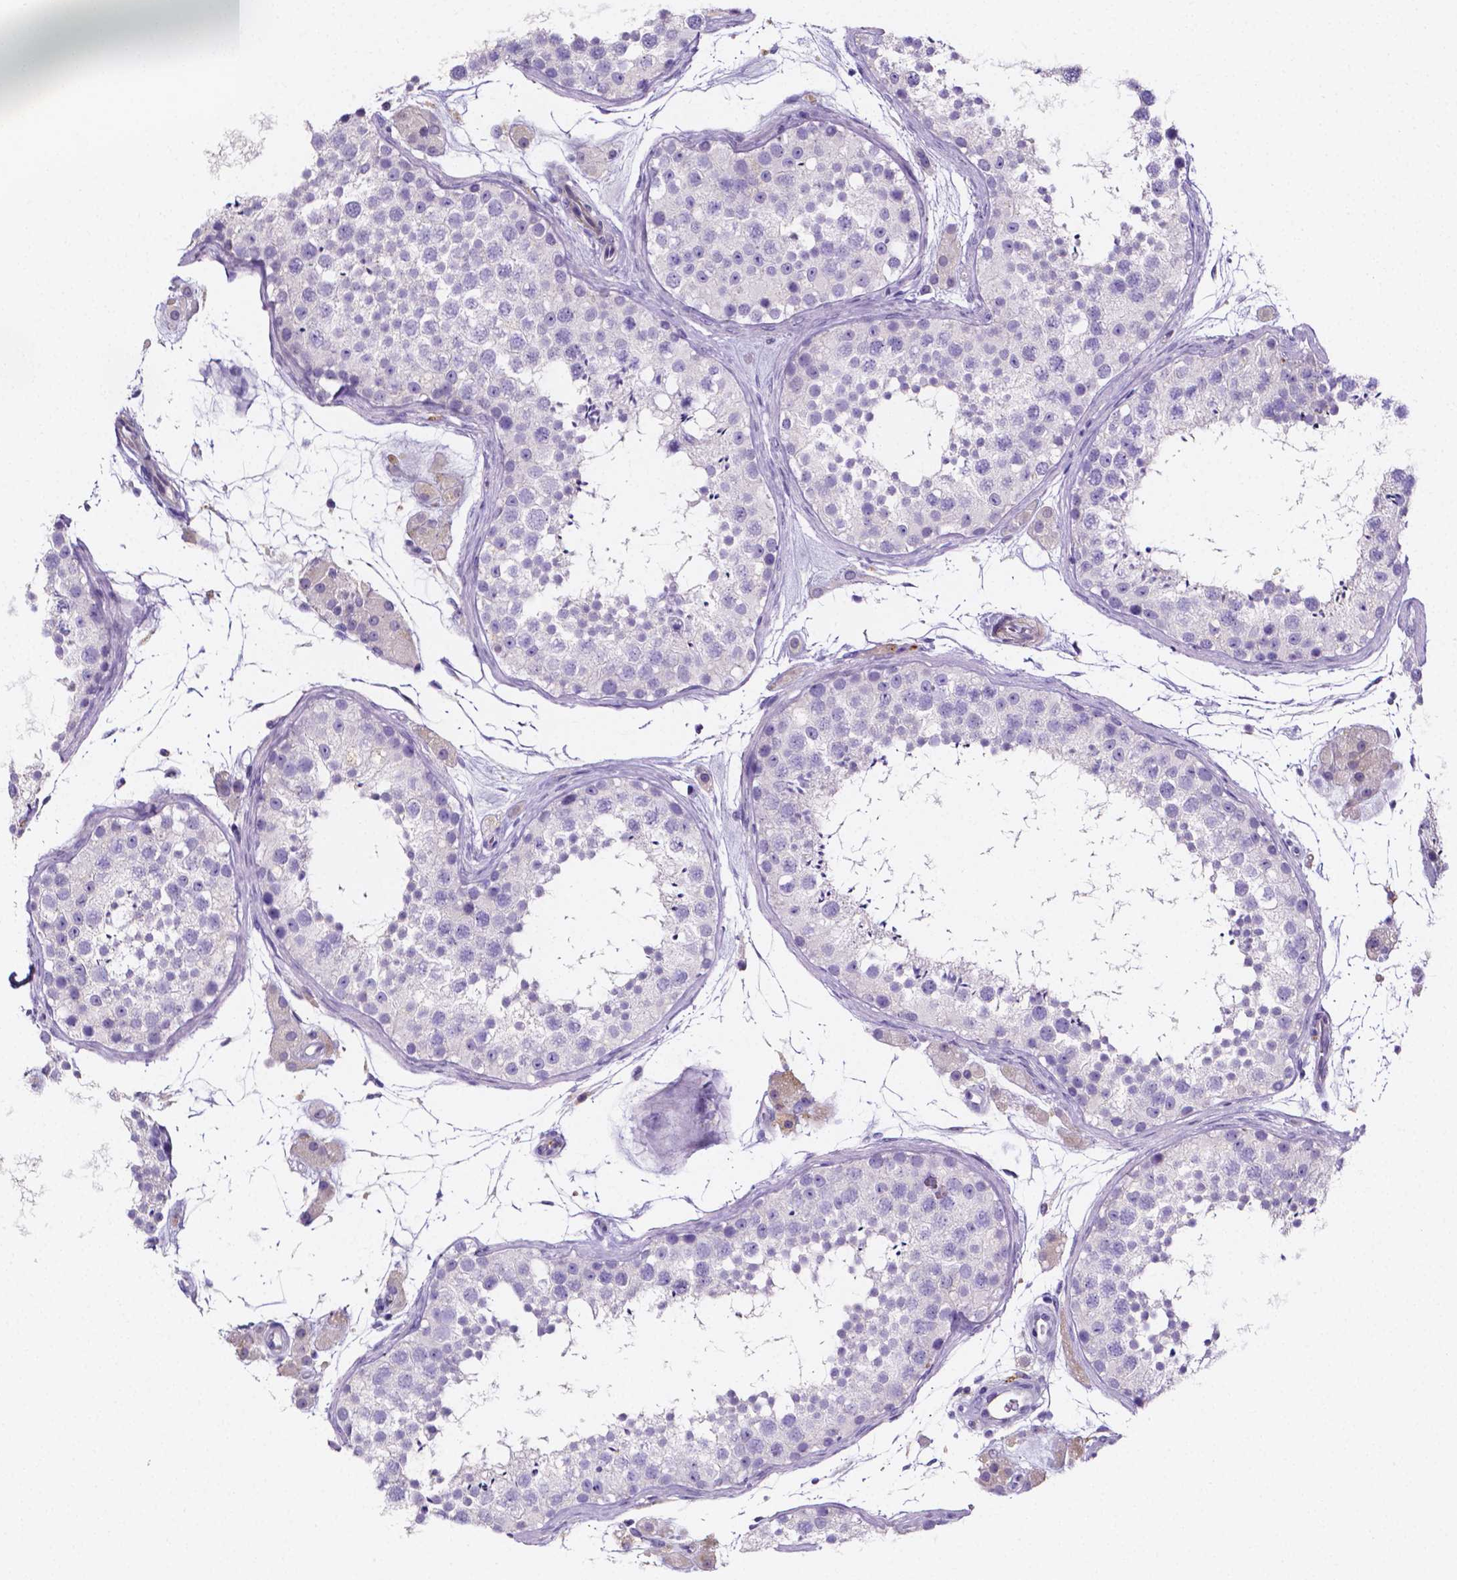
{"staining": {"intensity": "negative", "quantity": "none", "location": "none"}, "tissue": "testis", "cell_type": "Cells in seminiferous ducts", "image_type": "normal", "snomed": [{"axis": "morphology", "description": "Normal tissue, NOS"}, {"axis": "topography", "description": "Testis"}], "caption": "IHC of benign testis exhibits no expression in cells in seminiferous ducts.", "gene": "NRGN", "patient": {"sex": "male", "age": 41}}